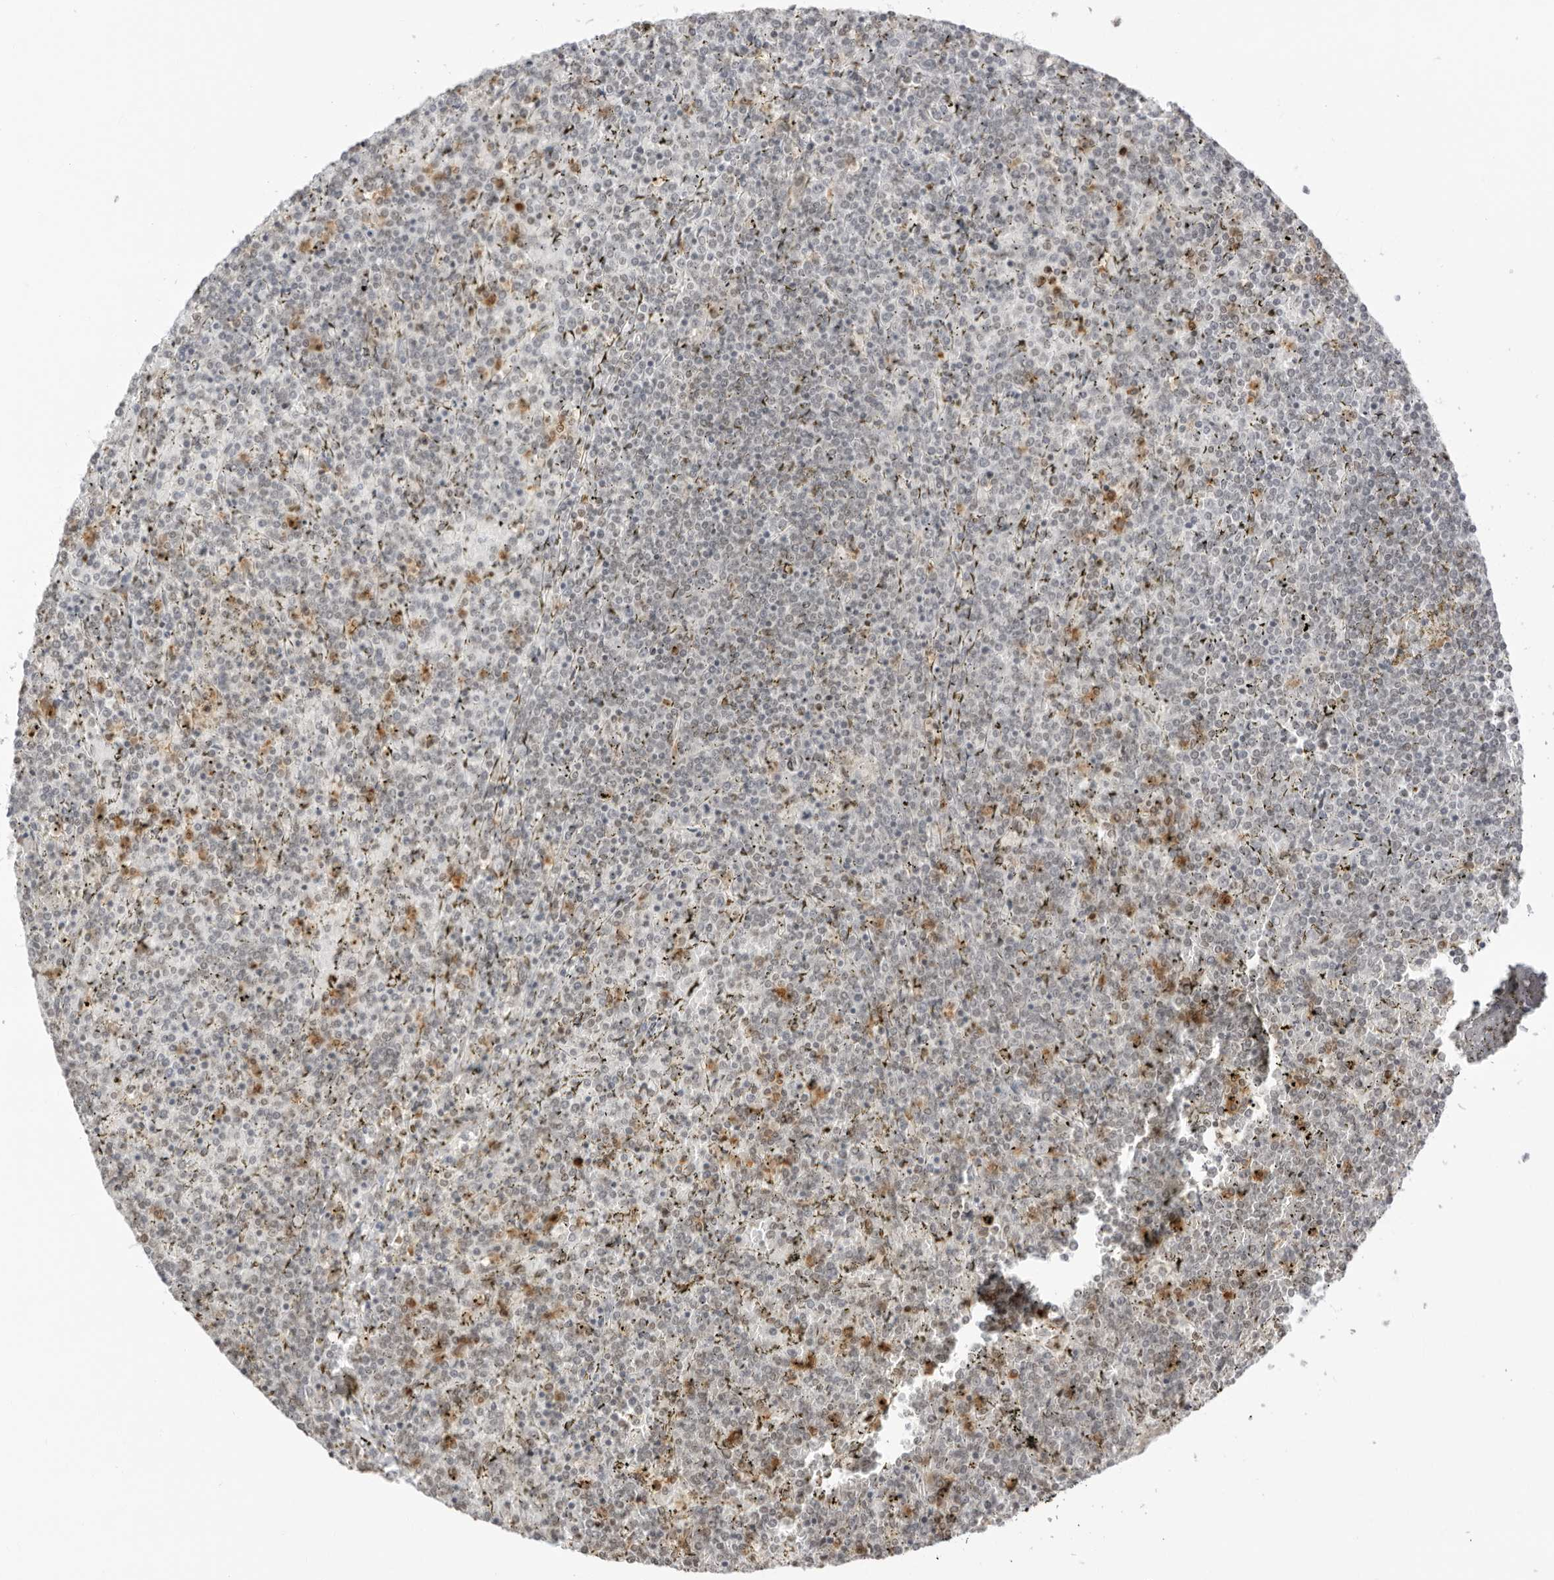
{"staining": {"intensity": "negative", "quantity": "none", "location": "none"}, "tissue": "lymphoma", "cell_type": "Tumor cells", "image_type": "cancer", "snomed": [{"axis": "morphology", "description": "Malignant lymphoma, non-Hodgkin's type, Low grade"}, {"axis": "topography", "description": "Spleen"}], "caption": "Immunohistochemistry of lymphoma exhibits no positivity in tumor cells.", "gene": "RNF146", "patient": {"sex": "female", "age": 19}}